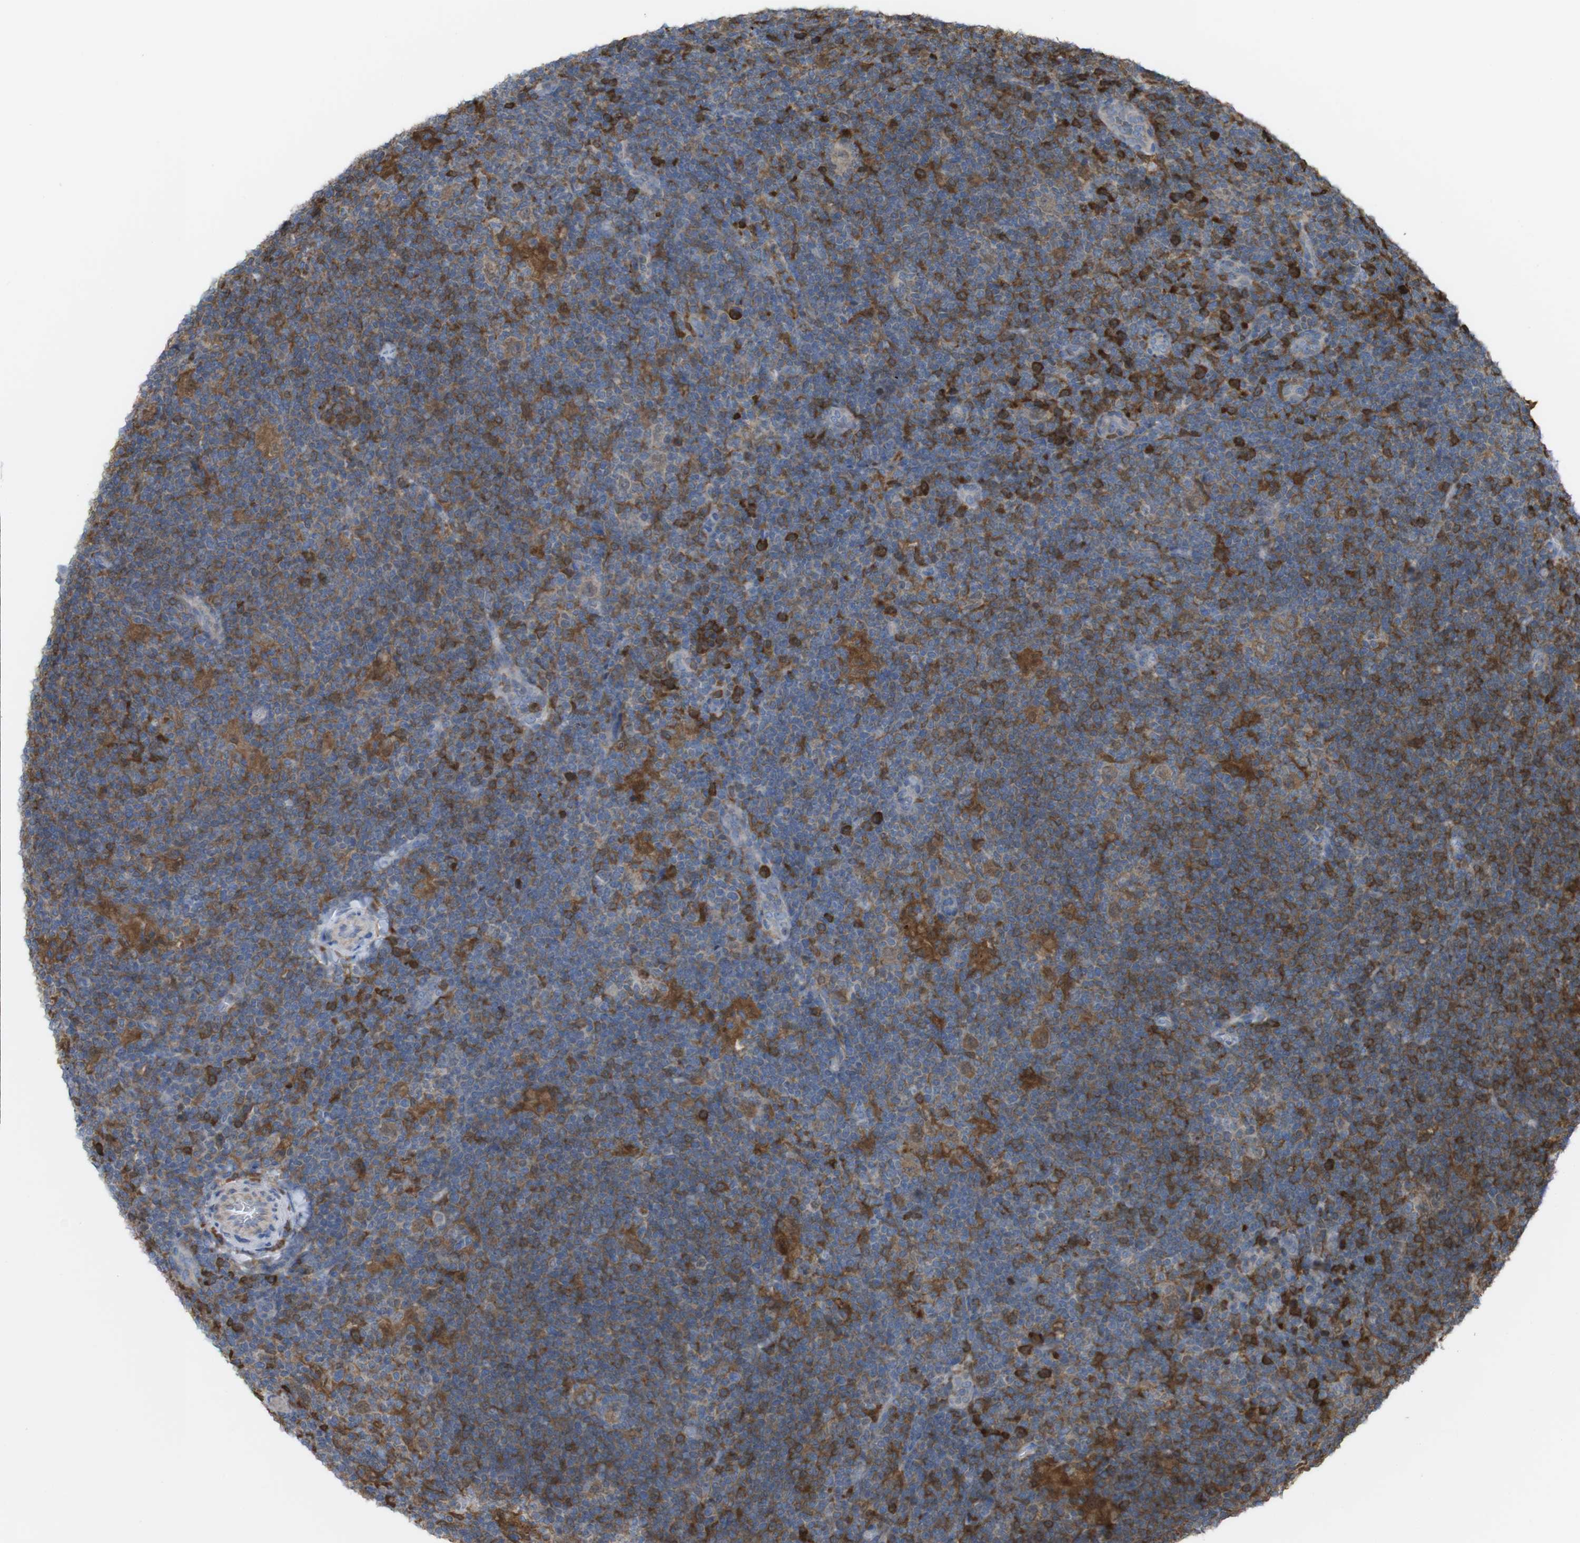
{"staining": {"intensity": "moderate", "quantity": "25%-75%", "location": "cytoplasmic/membranous"}, "tissue": "lymphoma", "cell_type": "Tumor cells", "image_type": "cancer", "snomed": [{"axis": "morphology", "description": "Hodgkin's disease, NOS"}, {"axis": "topography", "description": "Lymph node"}], "caption": "Protein expression analysis of human lymphoma reveals moderate cytoplasmic/membranous expression in approximately 25%-75% of tumor cells.", "gene": "PRKCD", "patient": {"sex": "female", "age": 57}}